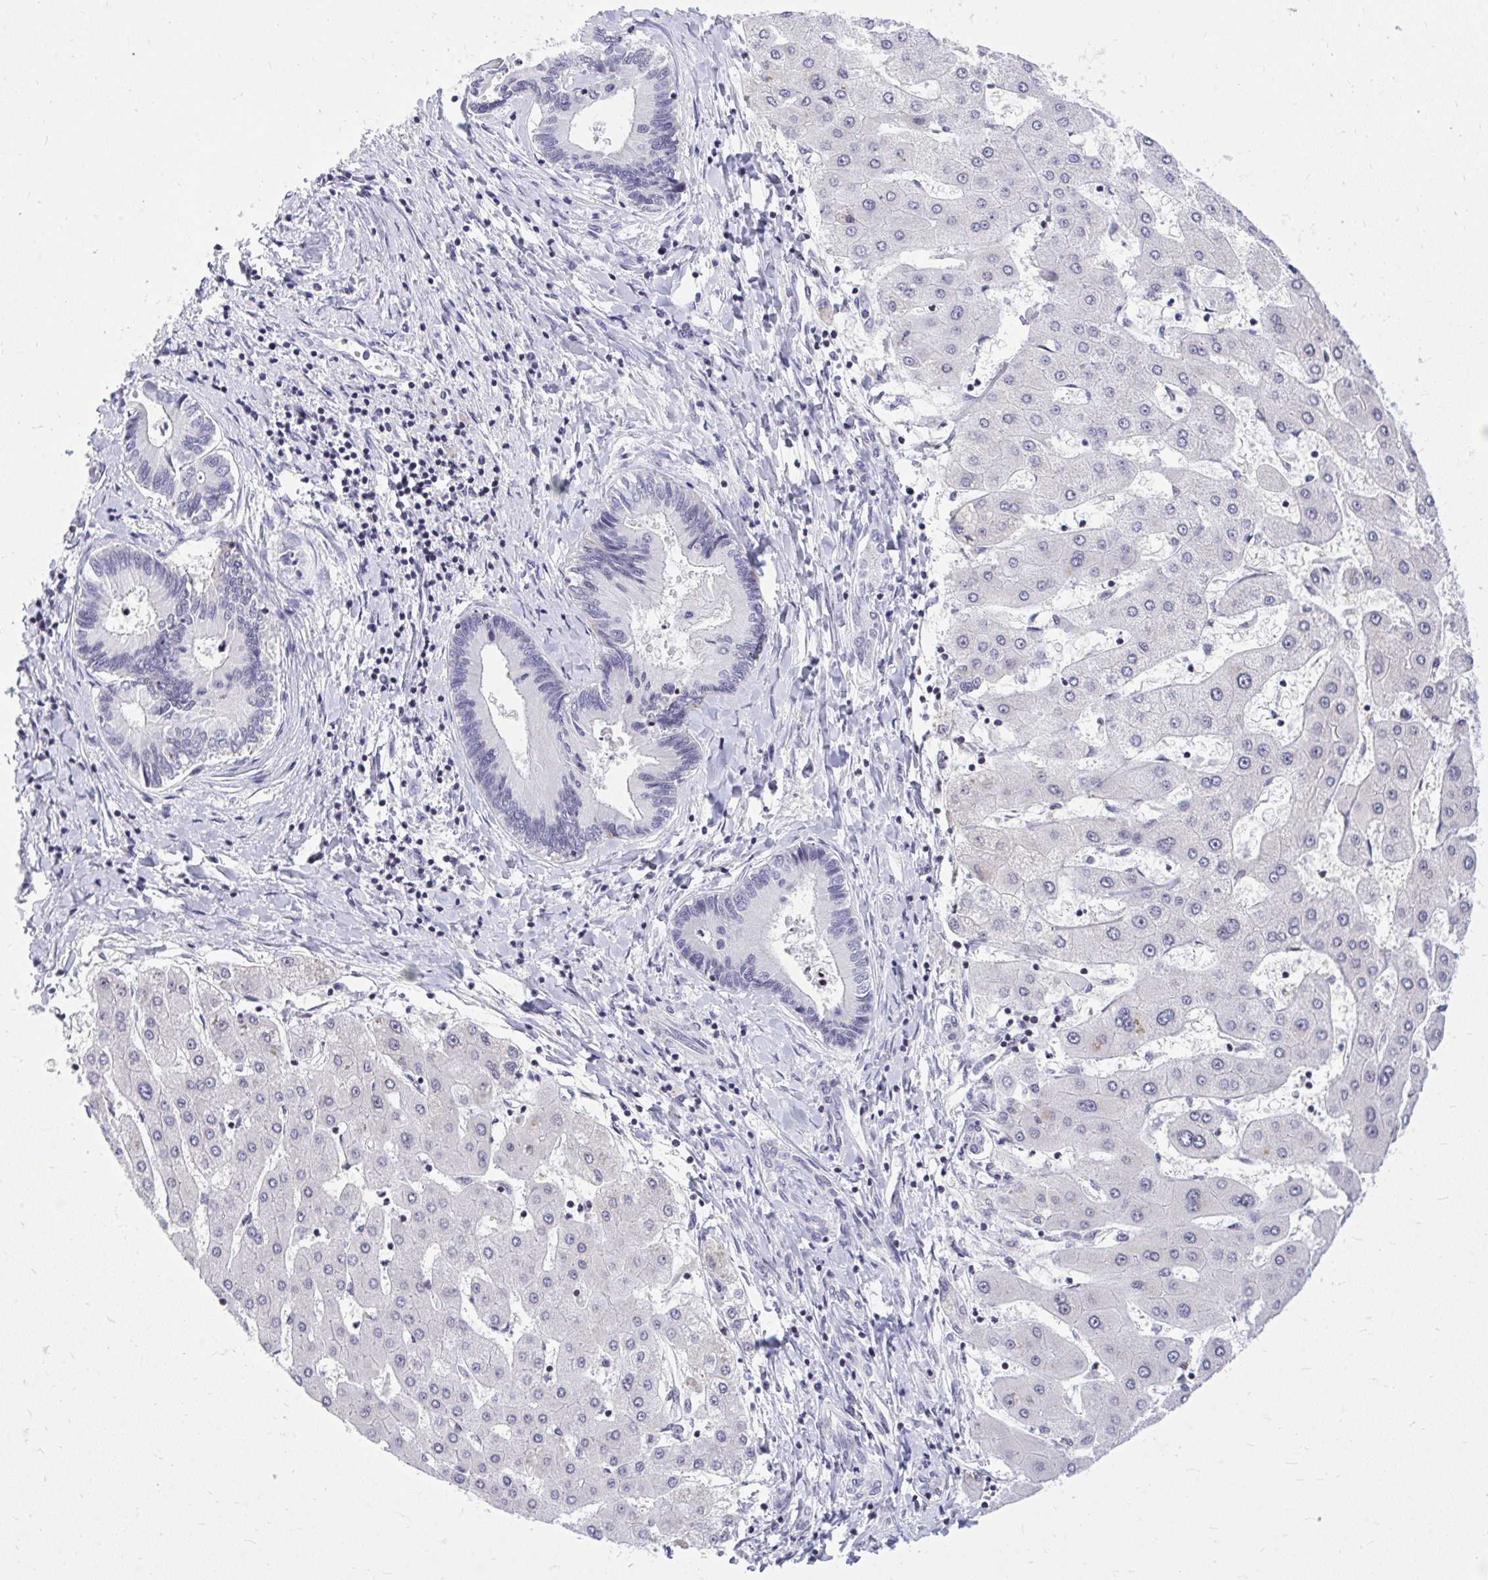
{"staining": {"intensity": "negative", "quantity": "none", "location": "none"}, "tissue": "liver cancer", "cell_type": "Tumor cells", "image_type": "cancer", "snomed": [{"axis": "morphology", "description": "Cholangiocarcinoma"}, {"axis": "topography", "description": "Liver"}], "caption": "A high-resolution photomicrograph shows immunohistochemistry (IHC) staining of liver cancer, which displays no significant expression in tumor cells. The staining is performed using DAB brown chromogen with nuclei counter-stained in using hematoxylin.", "gene": "GABRA1", "patient": {"sex": "male", "age": 66}}